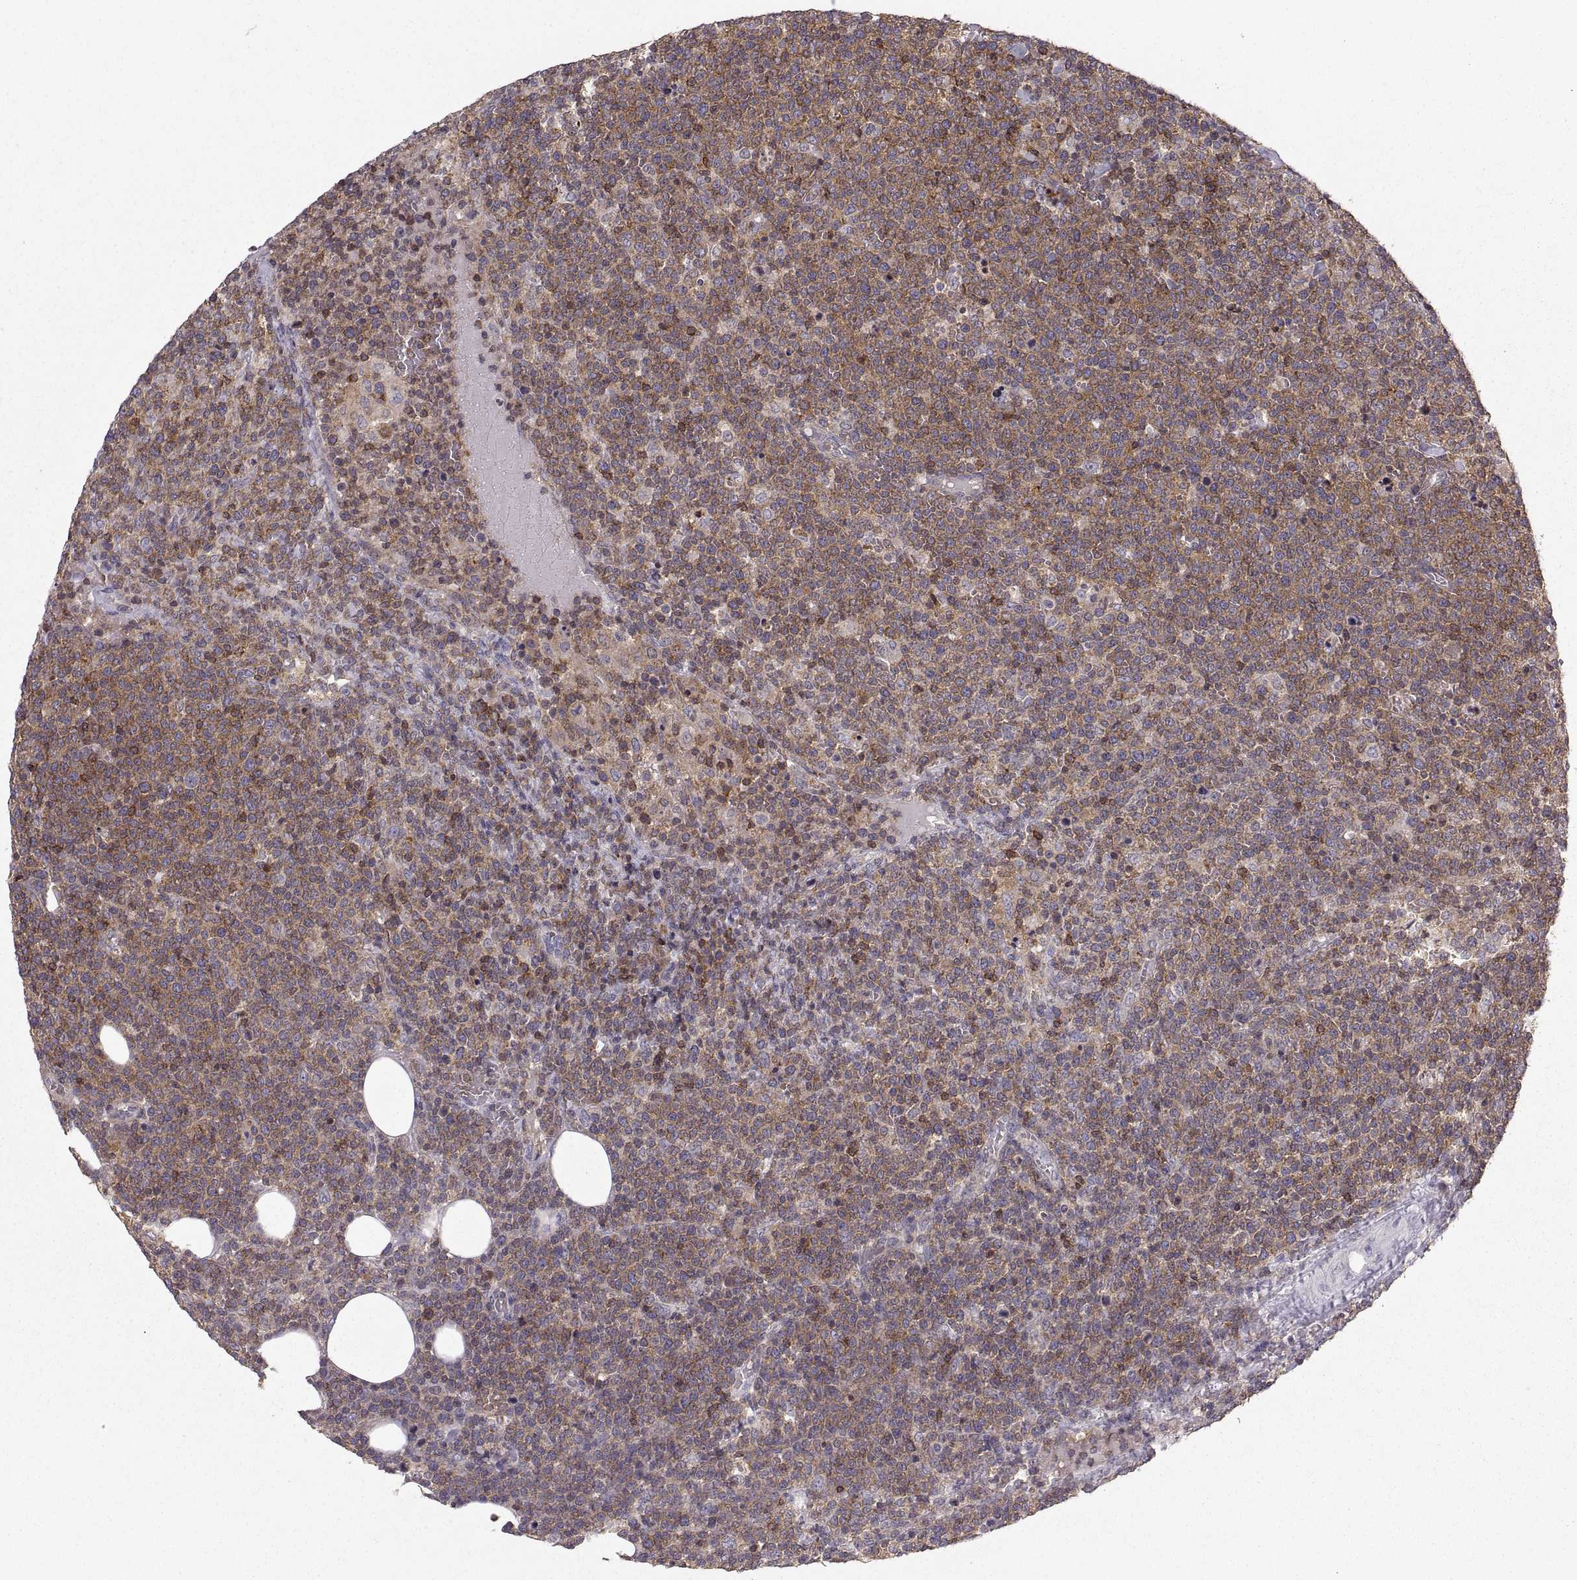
{"staining": {"intensity": "moderate", "quantity": ">75%", "location": "cytoplasmic/membranous"}, "tissue": "lymphoma", "cell_type": "Tumor cells", "image_type": "cancer", "snomed": [{"axis": "morphology", "description": "Malignant lymphoma, non-Hodgkin's type, High grade"}, {"axis": "topography", "description": "Lymph node"}], "caption": "IHC of human lymphoma displays medium levels of moderate cytoplasmic/membranous expression in approximately >75% of tumor cells.", "gene": "EZR", "patient": {"sex": "male", "age": 61}}